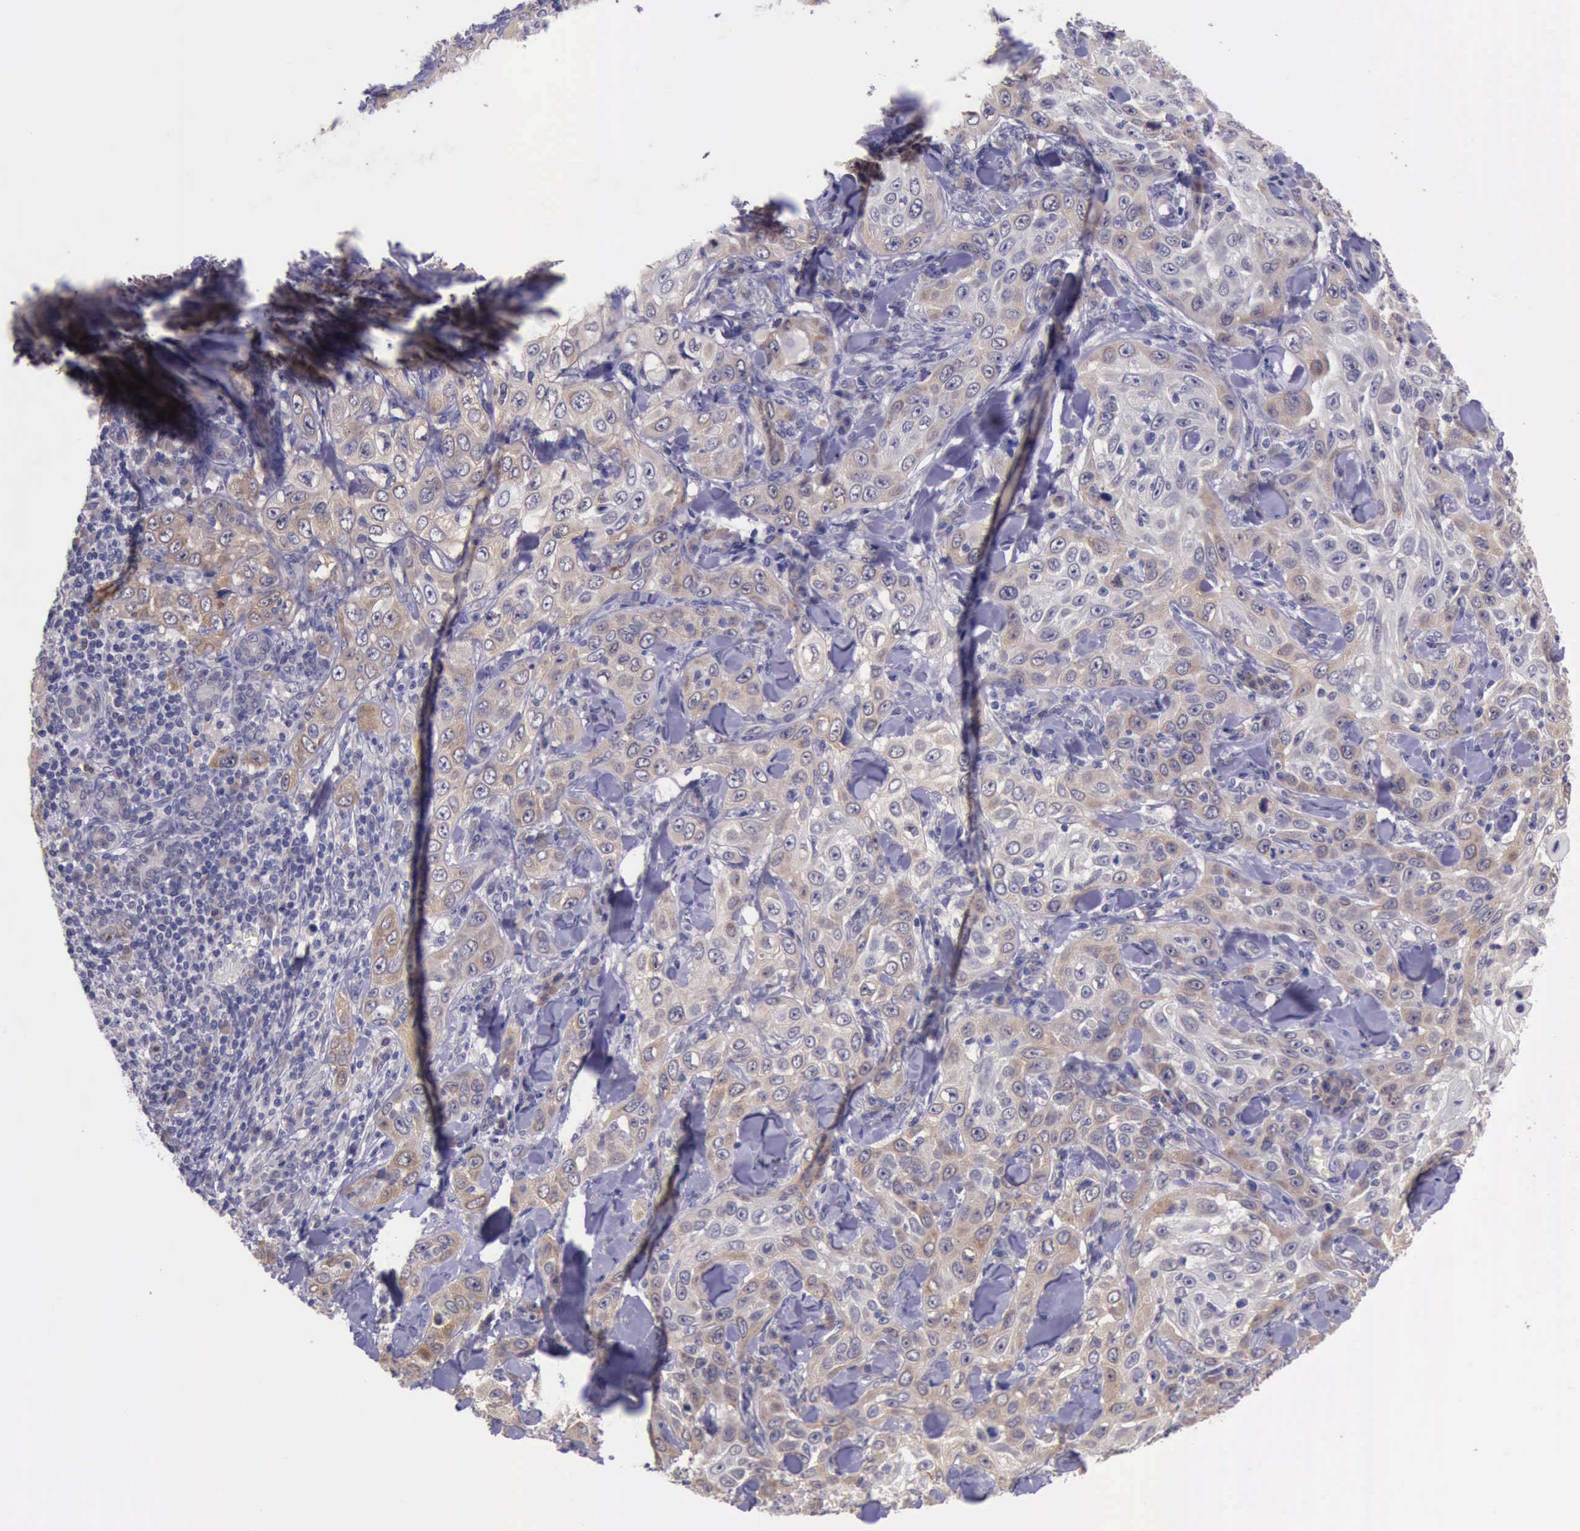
{"staining": {"intensity": "weak", "quantity": "25%-75%", "location": "cytoplasmic/membranous"}, "tissue": "skin cancer", "cell_type": "Tumor cells", "image_type": "cancer", "snomed": [{"axis": "morphology", "description": "Squamous cell carcinoma, NOS"}, {"axis": "topography", "description": "Skin"}], "caption": "IHC staining of skin squamous cell carcinoma, which demonstrates low levels of weak cytoplasmic/membranous staining in approximately 25%-75% of tumor cells indicating weak cytoplasmic/membranous protein expression. The staining was performed using DAB (3,3'-diaminobenzidine) (brown) for protein detection and nuclei were counterstained in hematoxylin (blue).", "gene": "PLEK2", "patient": {"sex": "male", "age": 84}}